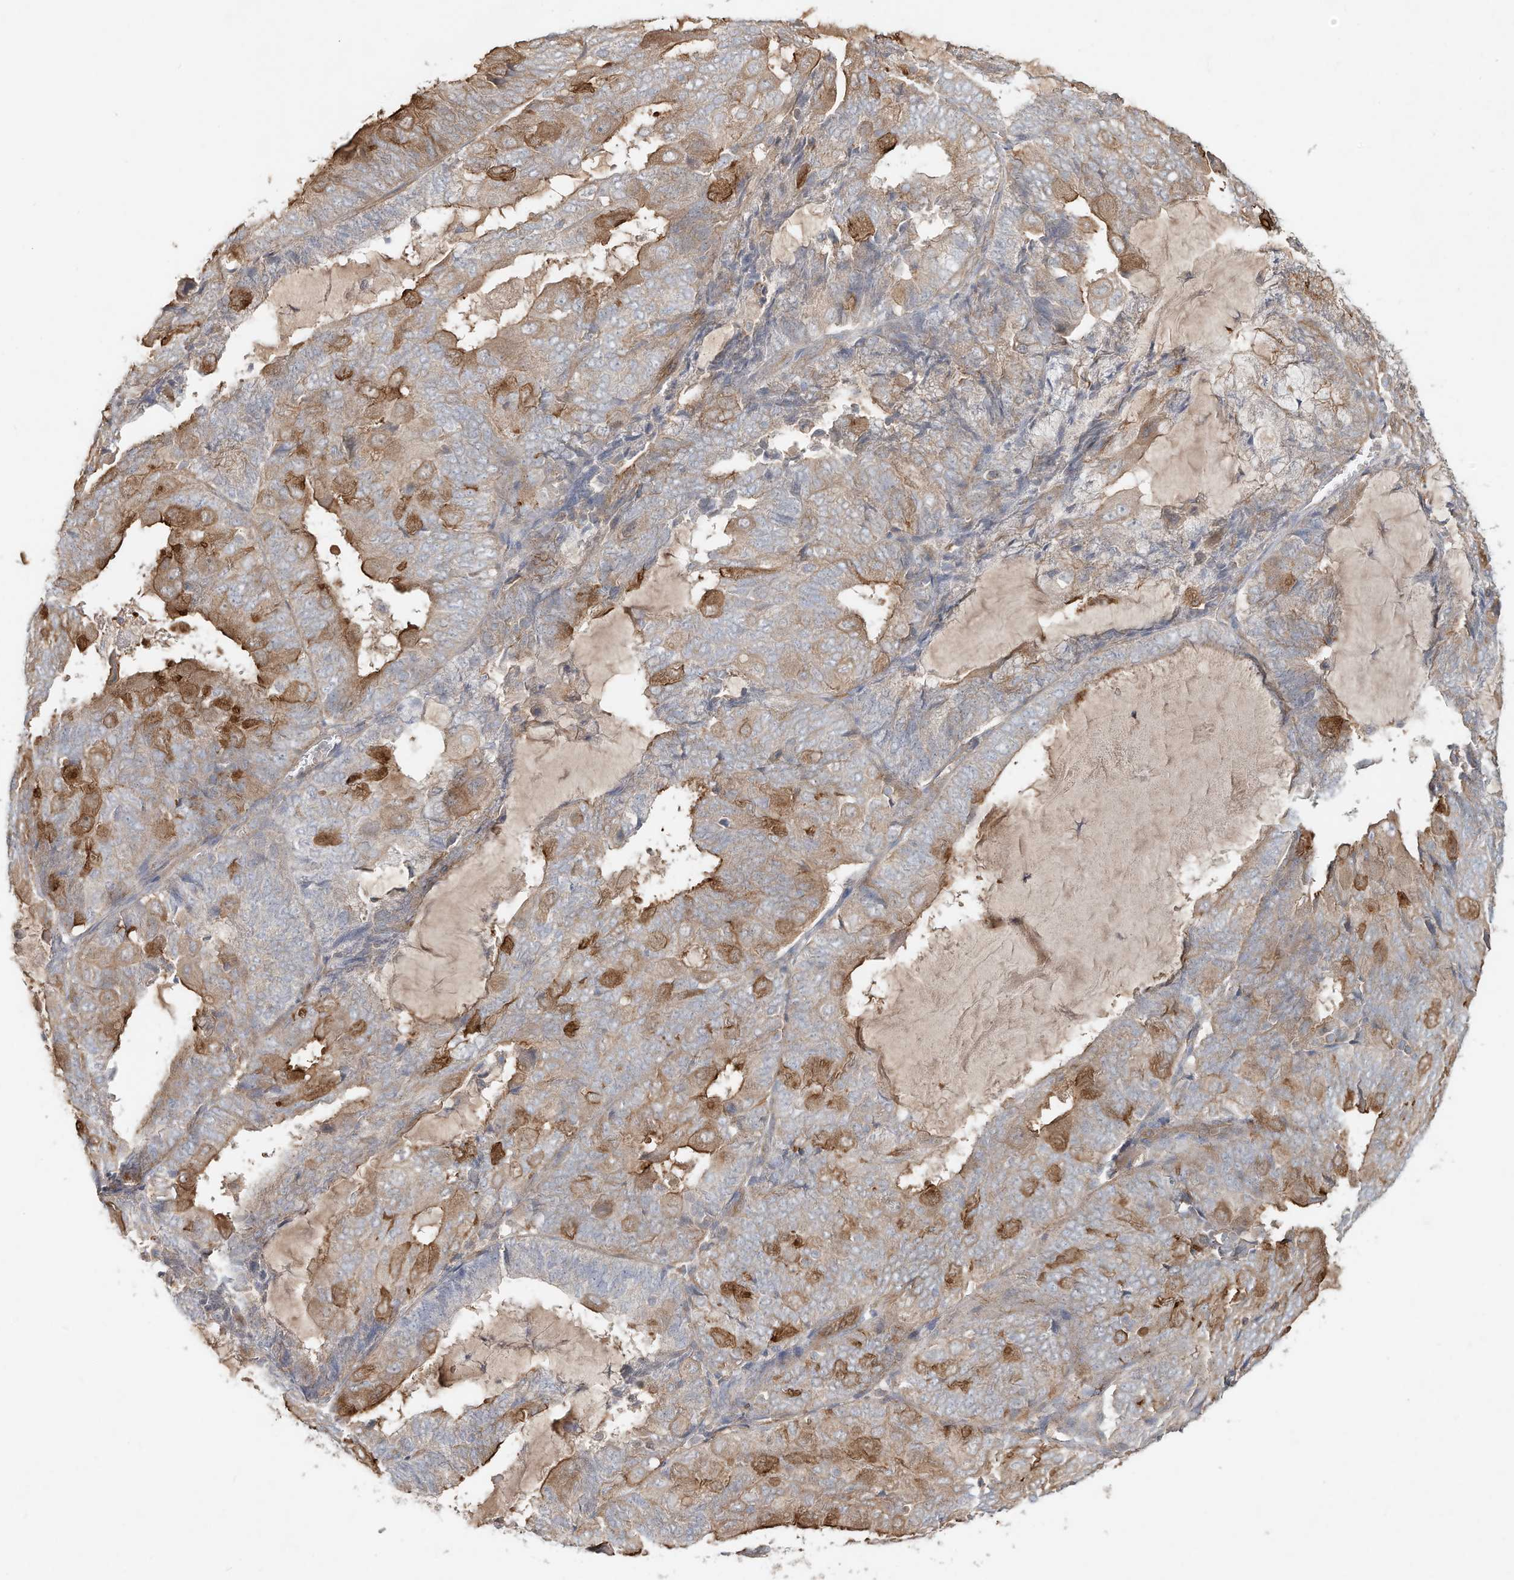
{"staining": {"intensity": "moderate", "quantity": "25%-75%", "location": "cytoplasmic/membranous"}, "tissue": "endometrial cancer", "cell_type": "Tumor cells", "image_type": "cancer", "snomed": [{"axis": "morphology", "description": "Adenocarcinoma, NOS"}, {"axis": "topography", "description": "Endometrium"}], "caption": "Tumor cells reveal moderate cytoplasmic/membranous expression in approximately 25%-75% of cells in endometrial cancer (adenocarcinoma). Using DAB (brown) and hematoxylin (blue) stains, captured at high magnification using brightfield microscopy.", "gene": "HTR5A", "patient": {"sex": "female", "age": 81}}